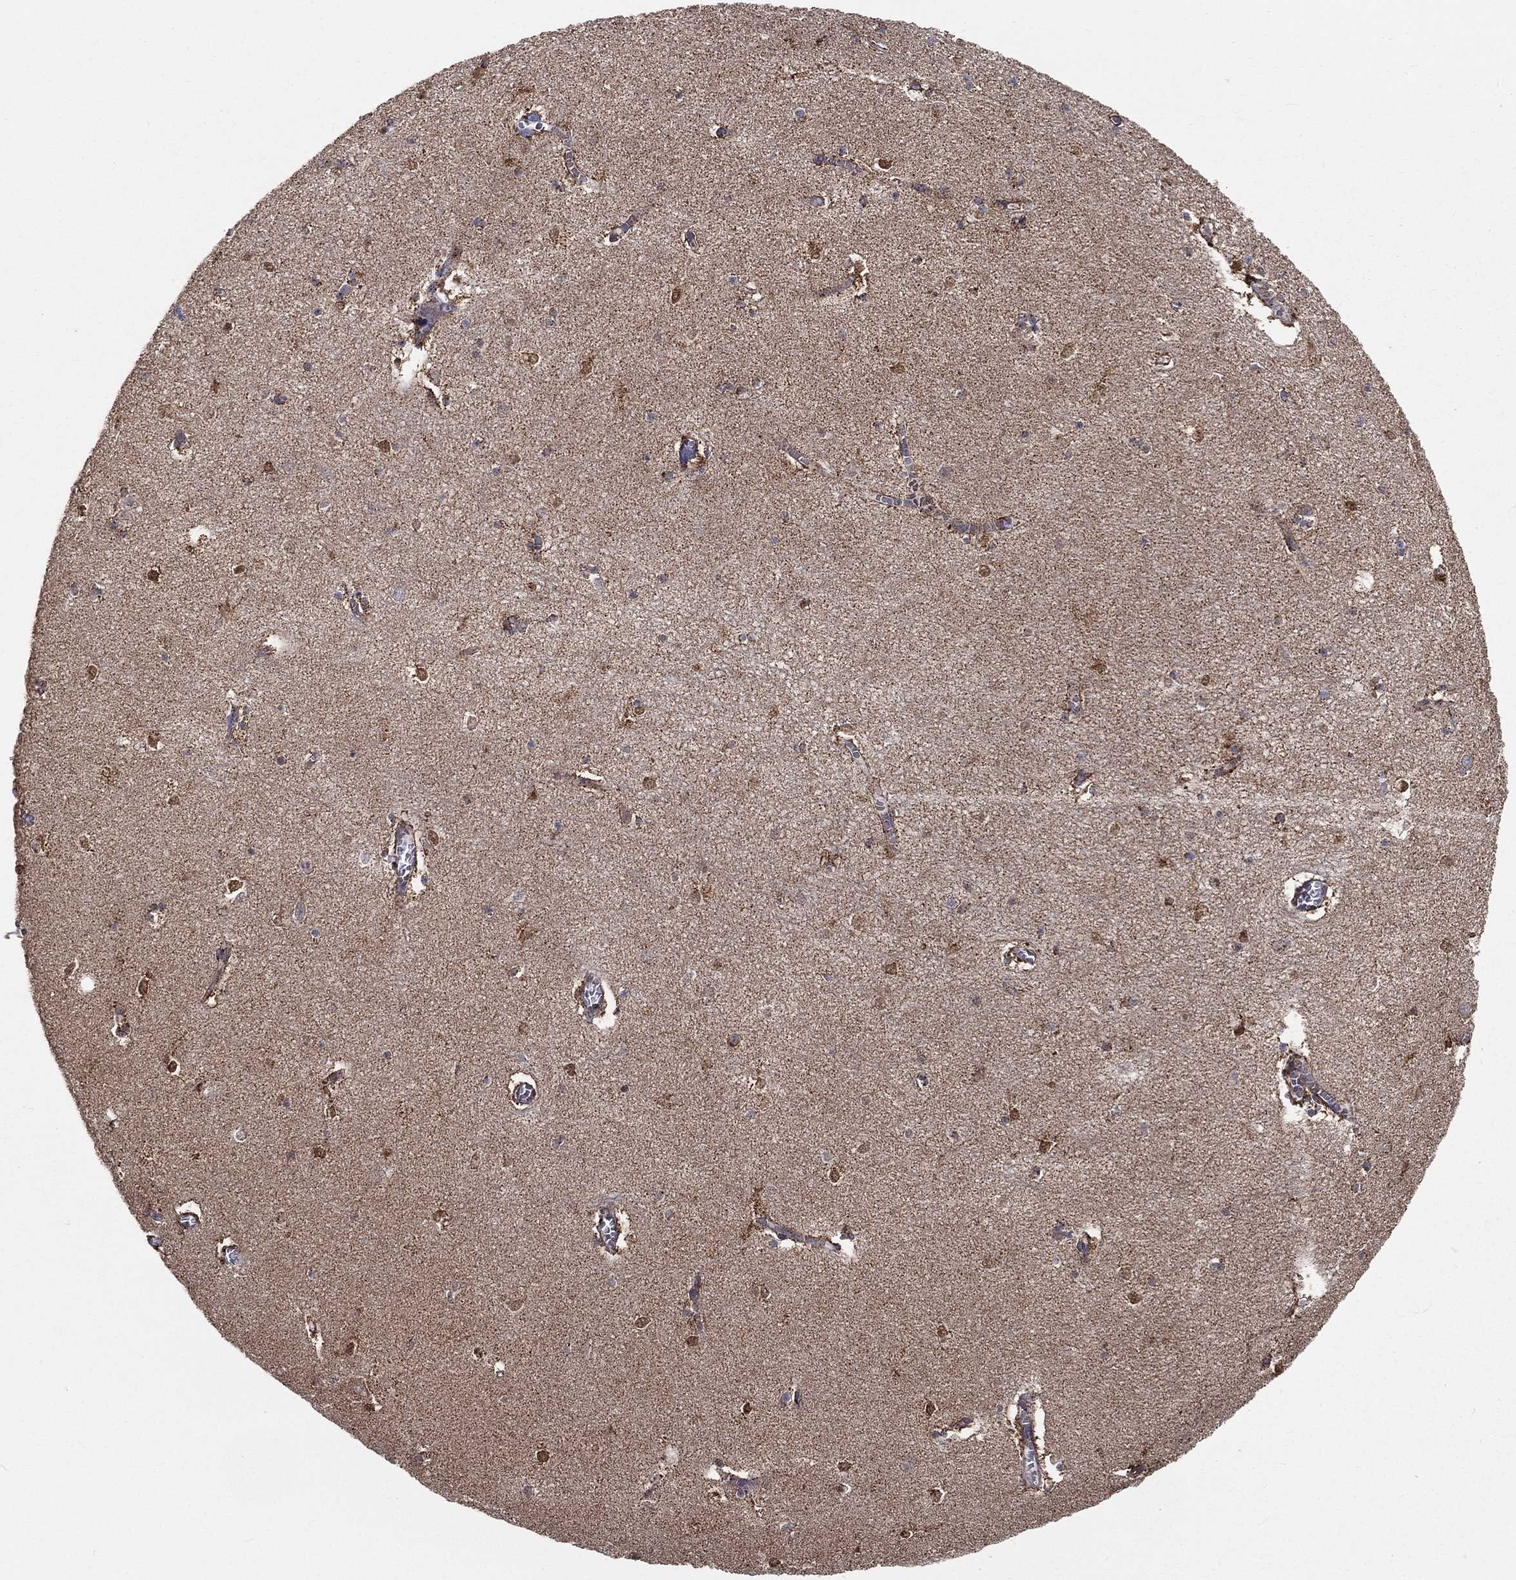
{"staining": {"intensity": "moderate", "quantity": "25%-75%", "location": "cytoplasmic/membranous"}, "tissue": "hippocampus", "cell_type": "Glial cells", "image_type": "normal", "snomed": [{"axis": "morphology", "description": "Normal tissue, NOS"}, {"axis": "topography", "description": "Hippocampus"}], "caption": "Moderate cytoplasmic/membranous protein positivity is seen in approximately 25%-75% of glial cells in hippocampus.", "gene": "HADH", "patient": {"sex": "female", "age": 64}}